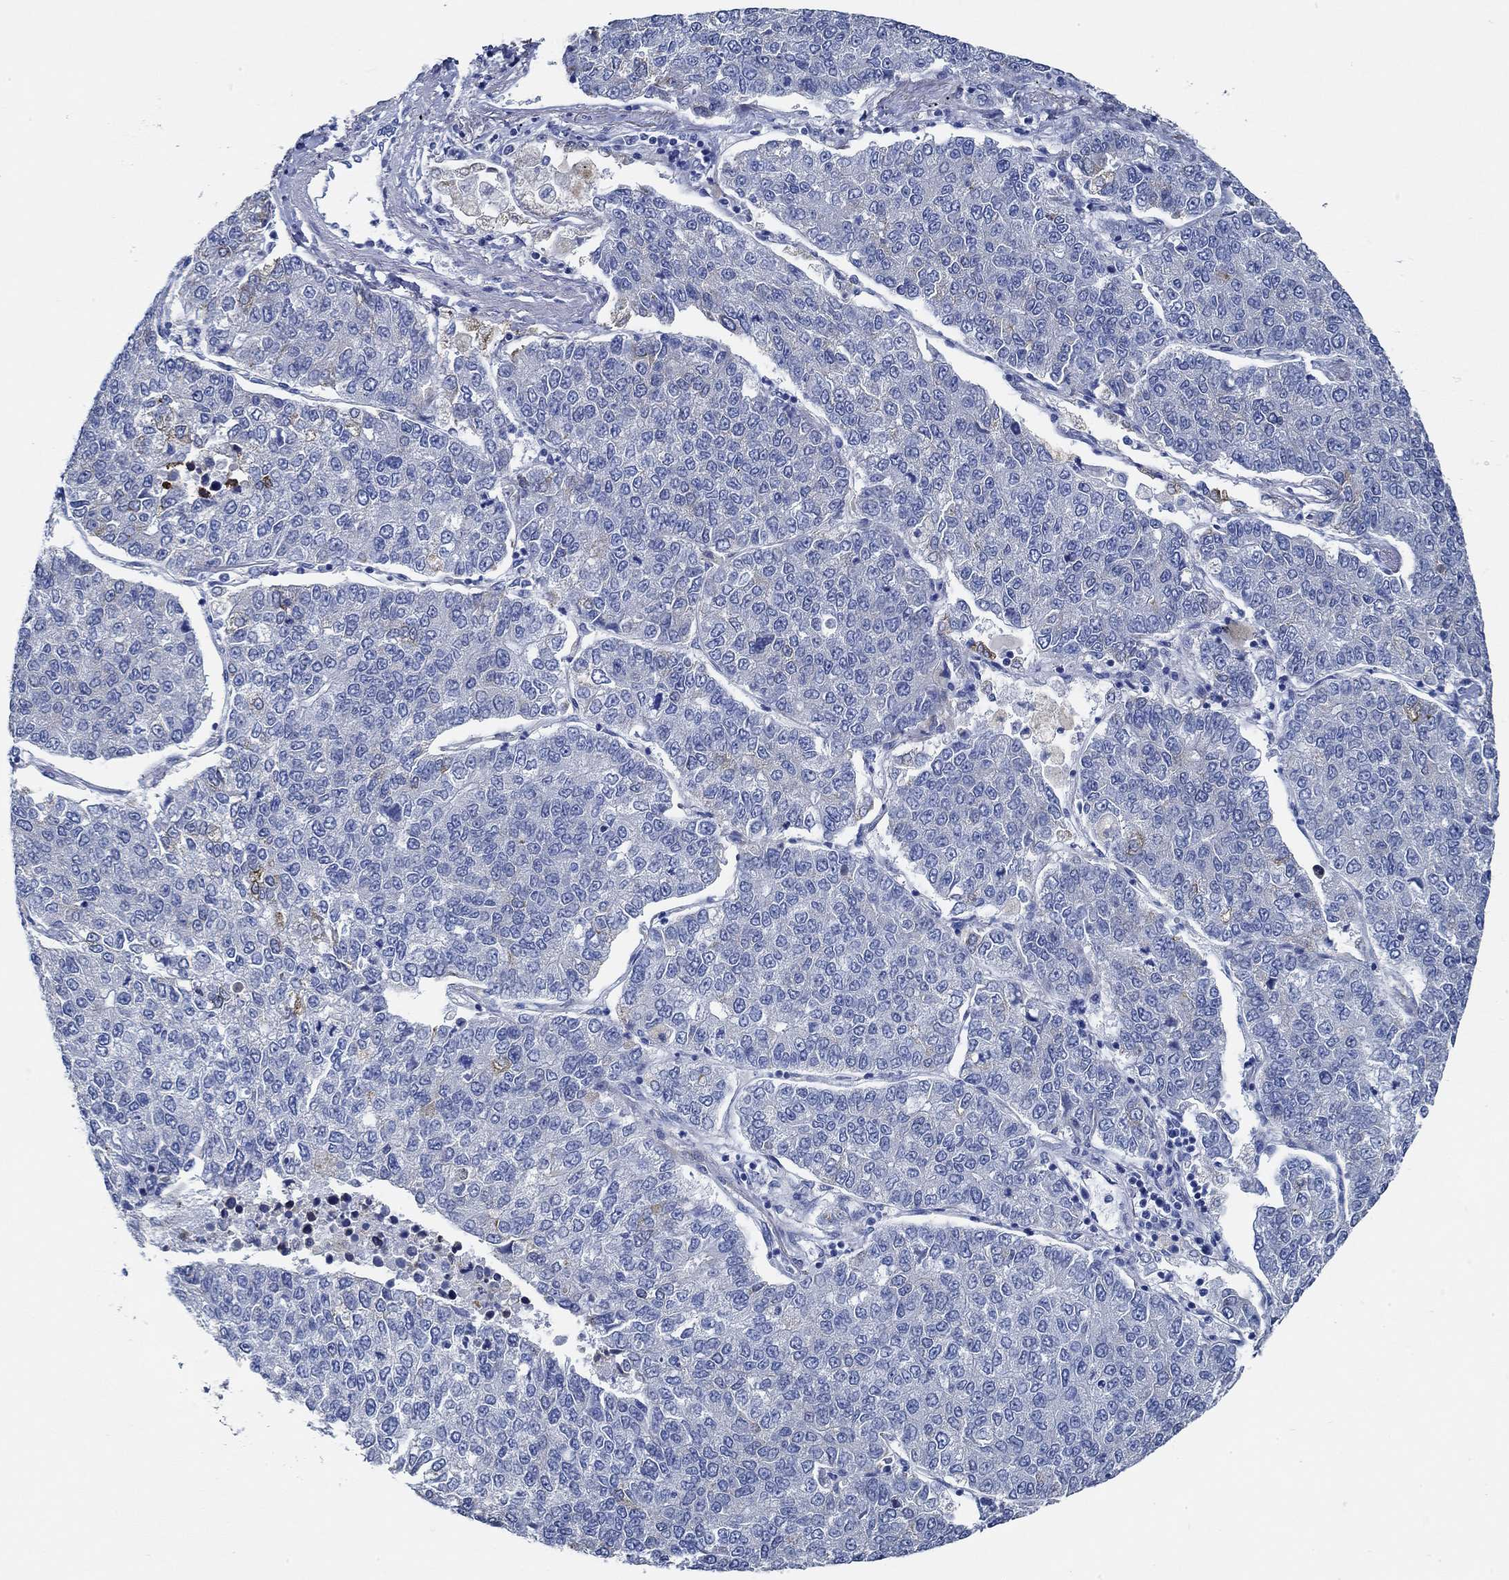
{"staining": {"intensity": "strong", "quantity": "<25%", "location": "cytoplasmic/membranous"}, "tissue": "lung cancer", "cell_type": "Tumor cells", "image_type": "cancer", "snomed": [{"axis": "morphology", "description": "Adenocarcinoma, NOS"}, {"axis": "topography", "description": "Lung"}], "caption": "Human lung cancer (adenocarcinoma) stained with a brown dye displays strong cytoplasmic/membranous positive positivity in approximately <25% of tumor cells.", "gene": "HECW2", "patient": {"sex": "male", "age": 49}}